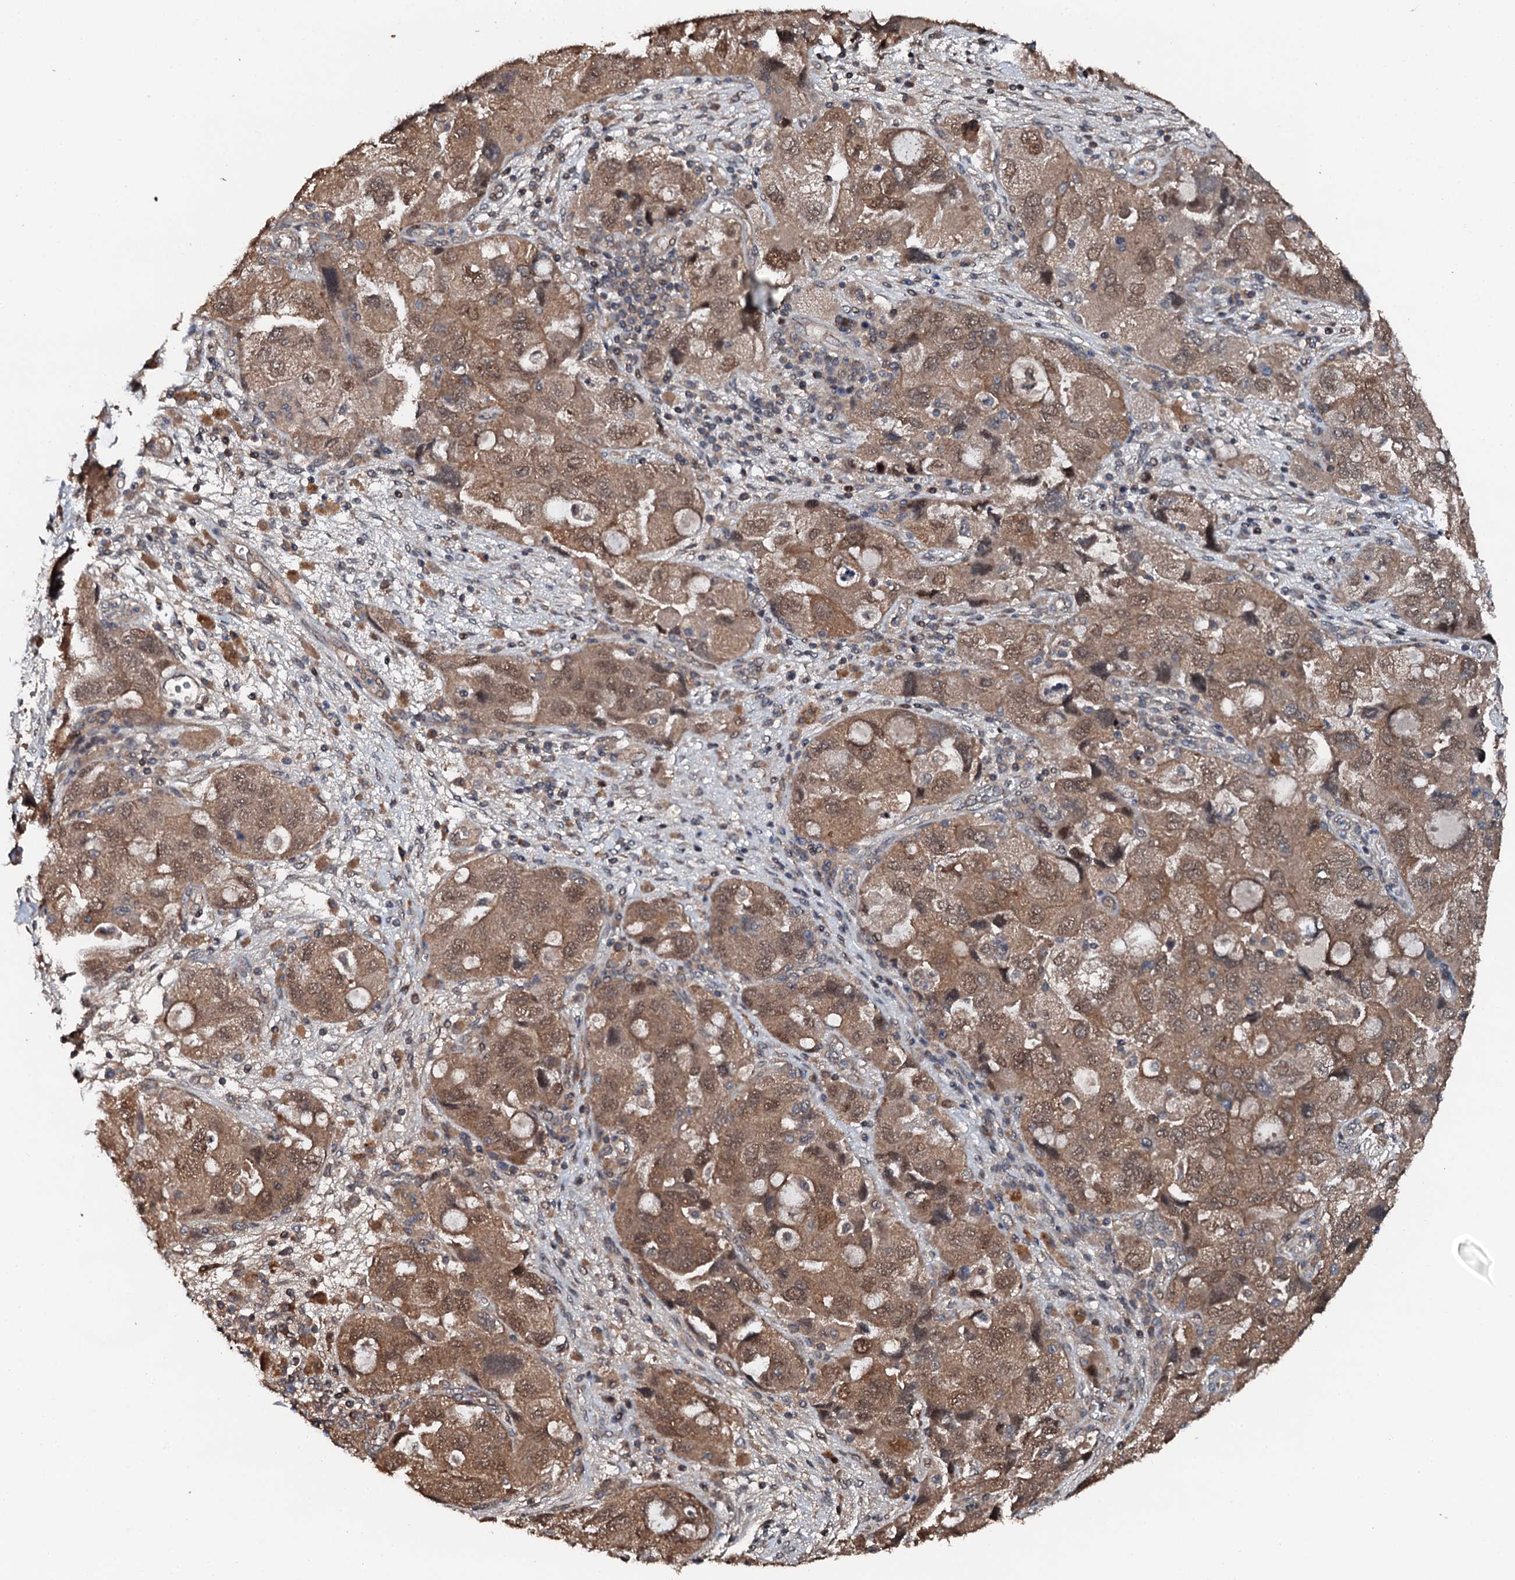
{"staining": {"intensity": "moderate", "quantity": ">75%", "location": "cytoplasmic/membranous,nuclear"}, "tissue": "ovarian cancer", "cell_type": "Tumor cells", "image_type": "cancer", "snomed": [{"axis": "morphology", "description": "Carcinoma, NOS"}, {"axis": "morphology", "description": "Cystadenocarcinoma, serous, NOS"}, {"axis": "topography", "description": "Ovary"}], "caption": "This is a histology image of immunohistochemistry staining of ovarian cancer, which shows moderate expression in the cytoplasmic/membranous and nuclear of tumor cells.", "gene": "FLYWCH1", "patient": {"sex": "female", "age": 69}}